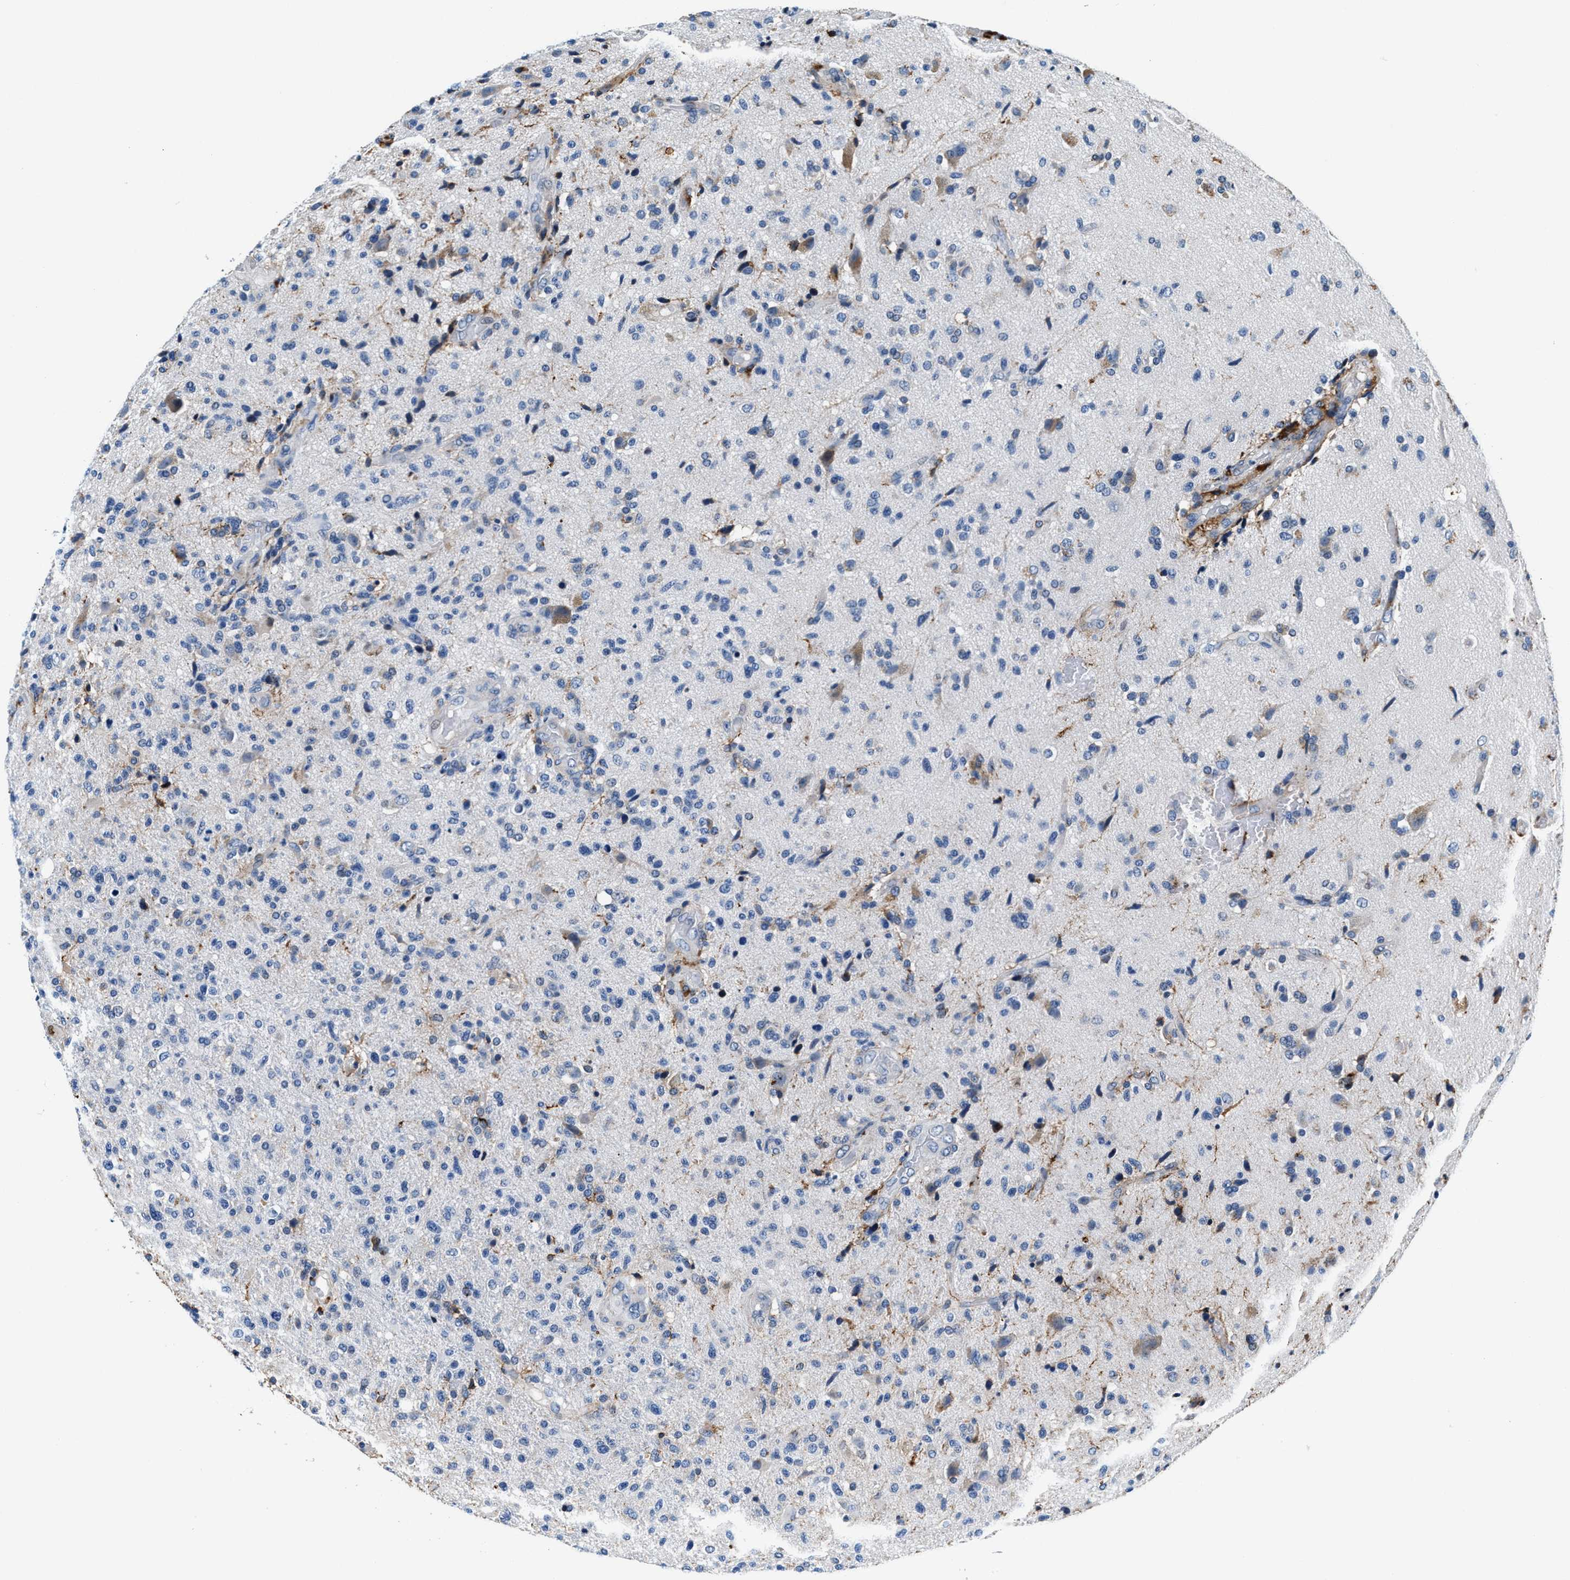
{"staining": {"intensity": "negative", "quantity": "none", "location": "none"}, "tissue": "glioma", "cell_type": "Tumor cells", "image_type": "cancer", "snomed": [{"axis": "morphology", "description": "Glioma, malignant, High grade"}, {"axis": "topography", "description": "Brain"}], "caption": "Tumor cells show no significant protein positivity in glioma. The staining was performed using DAB (3,3'-diaminobenzidine) to visualize the protein expression in brown, while the nuclei were stained in blue with hematoxylin (Magnification: 20x).", "gene": "SLFN11", "patient": {"sex": "male", "age": 72}}